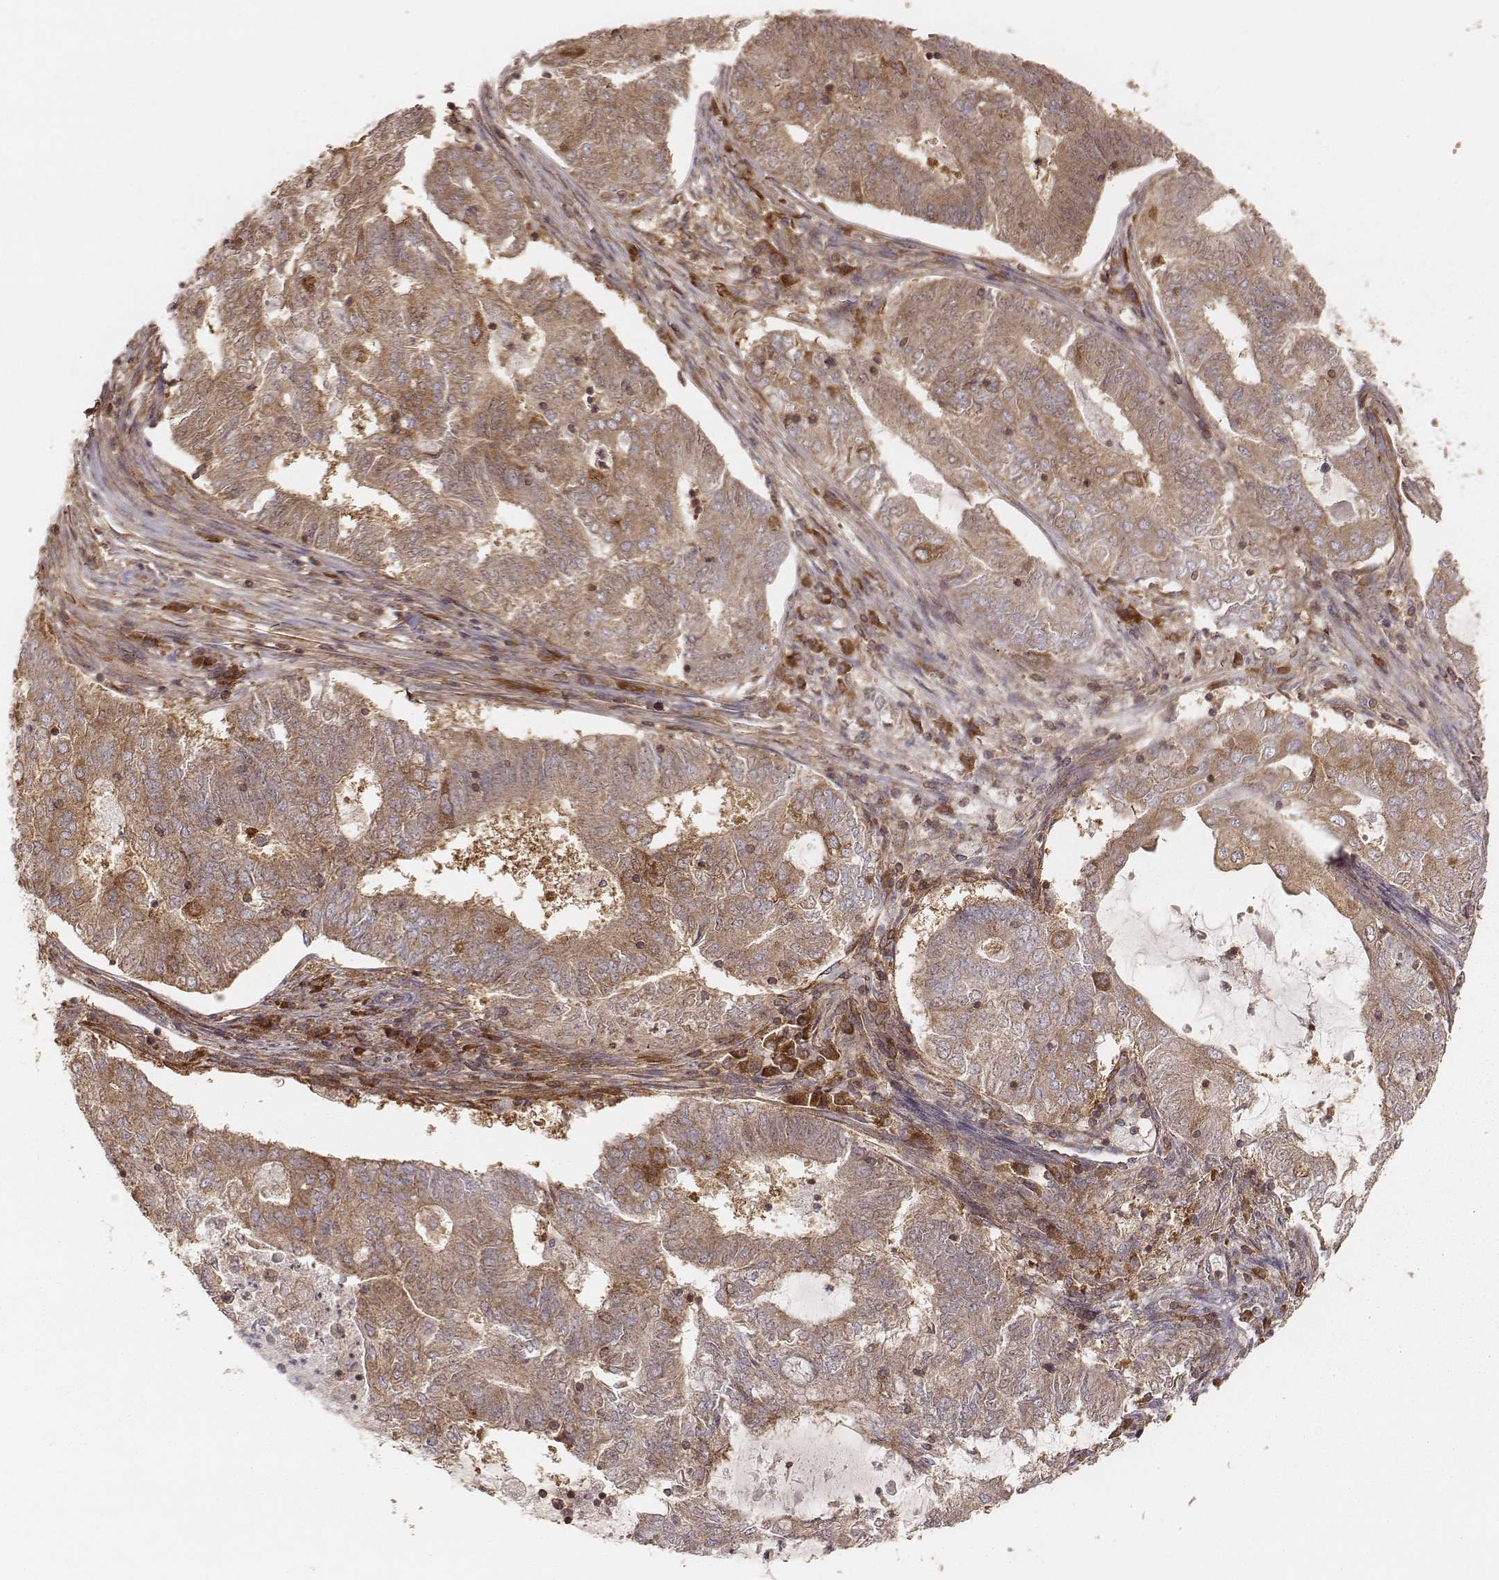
{"staining": {"intensity": "moderate", "quantity": ">75%", "location": "cytoplasmic/membranous"}, "tissue": "endometrial cancer", "cell_type": "Tumor cells", "image_type": "cancer", "snomed": [{"axis": "morphology", "description": "Adenocarcinoma, NOS"}, {"axis": "topography", "description": "Endometrium"}], "caption": "IHC (DAB (3,3'-diaminobenzidine)) staining of human endometrial cancer (adenocarcinoma) shows moderate cytoplasmic/membranous protein staining in about >75% of tumor cells.", "gene": "CARS1", "patient": {"sex": "female", "age": 62}}